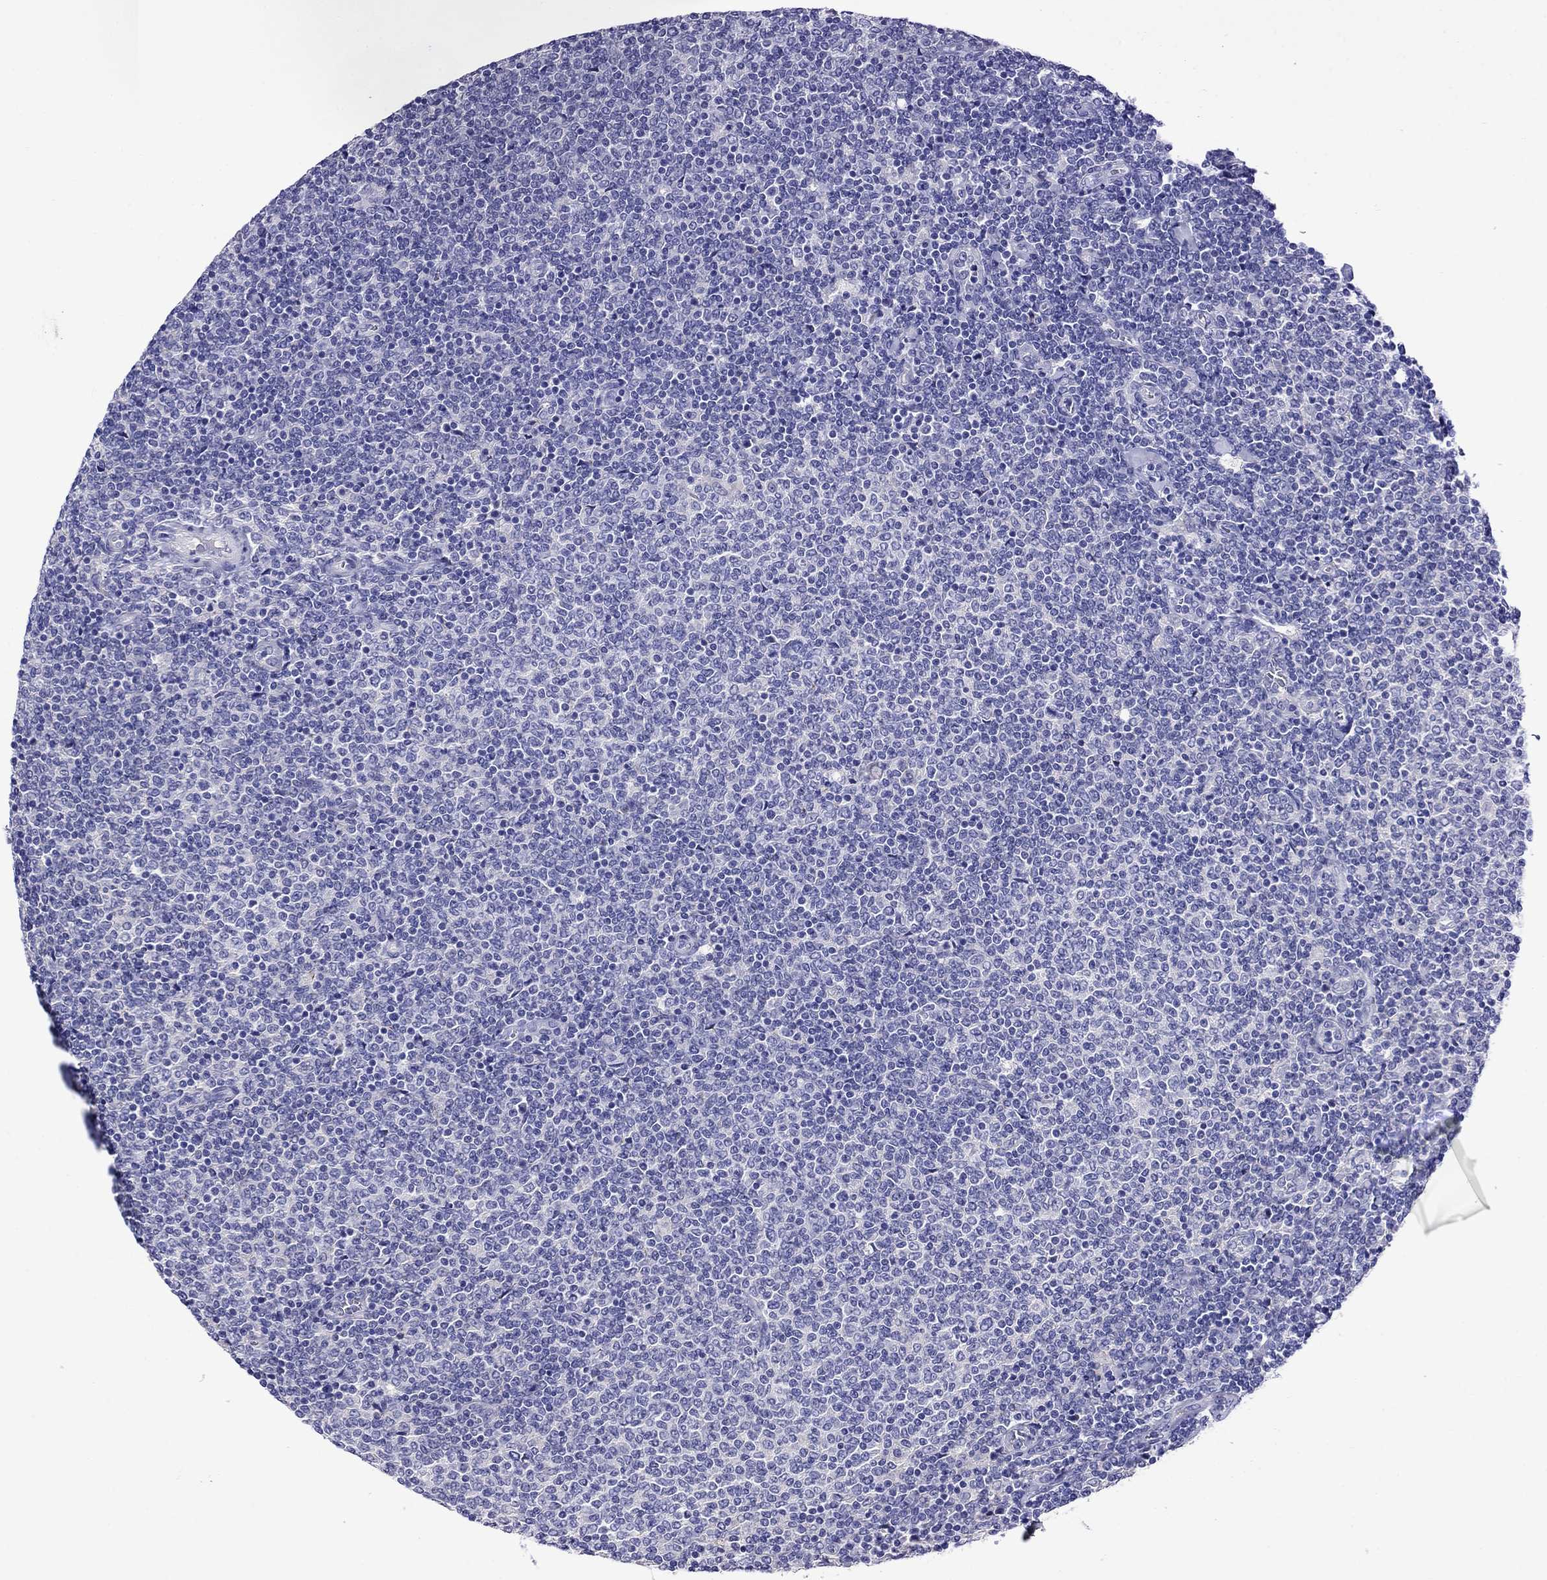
{"staining": {"intensity": "negative", "quantity": "none", "location": "none"}, "tissue": "lymphoma", "cell_type": "Tumor cells", "image_type": "cancer", "snomed": [{"axis": "morphology", "description": "Malignant lymphoma, non-Hodgkin's type, Low grade"}, {"axis": "topography", "description": "Lymph node"}], "caption": "The immunohistochemistry histopathology image has no significant positivity in tumor cells of lymphoma tissue.", "gene": "SCG2", "patient": {"sex": "male", "age": 52}}